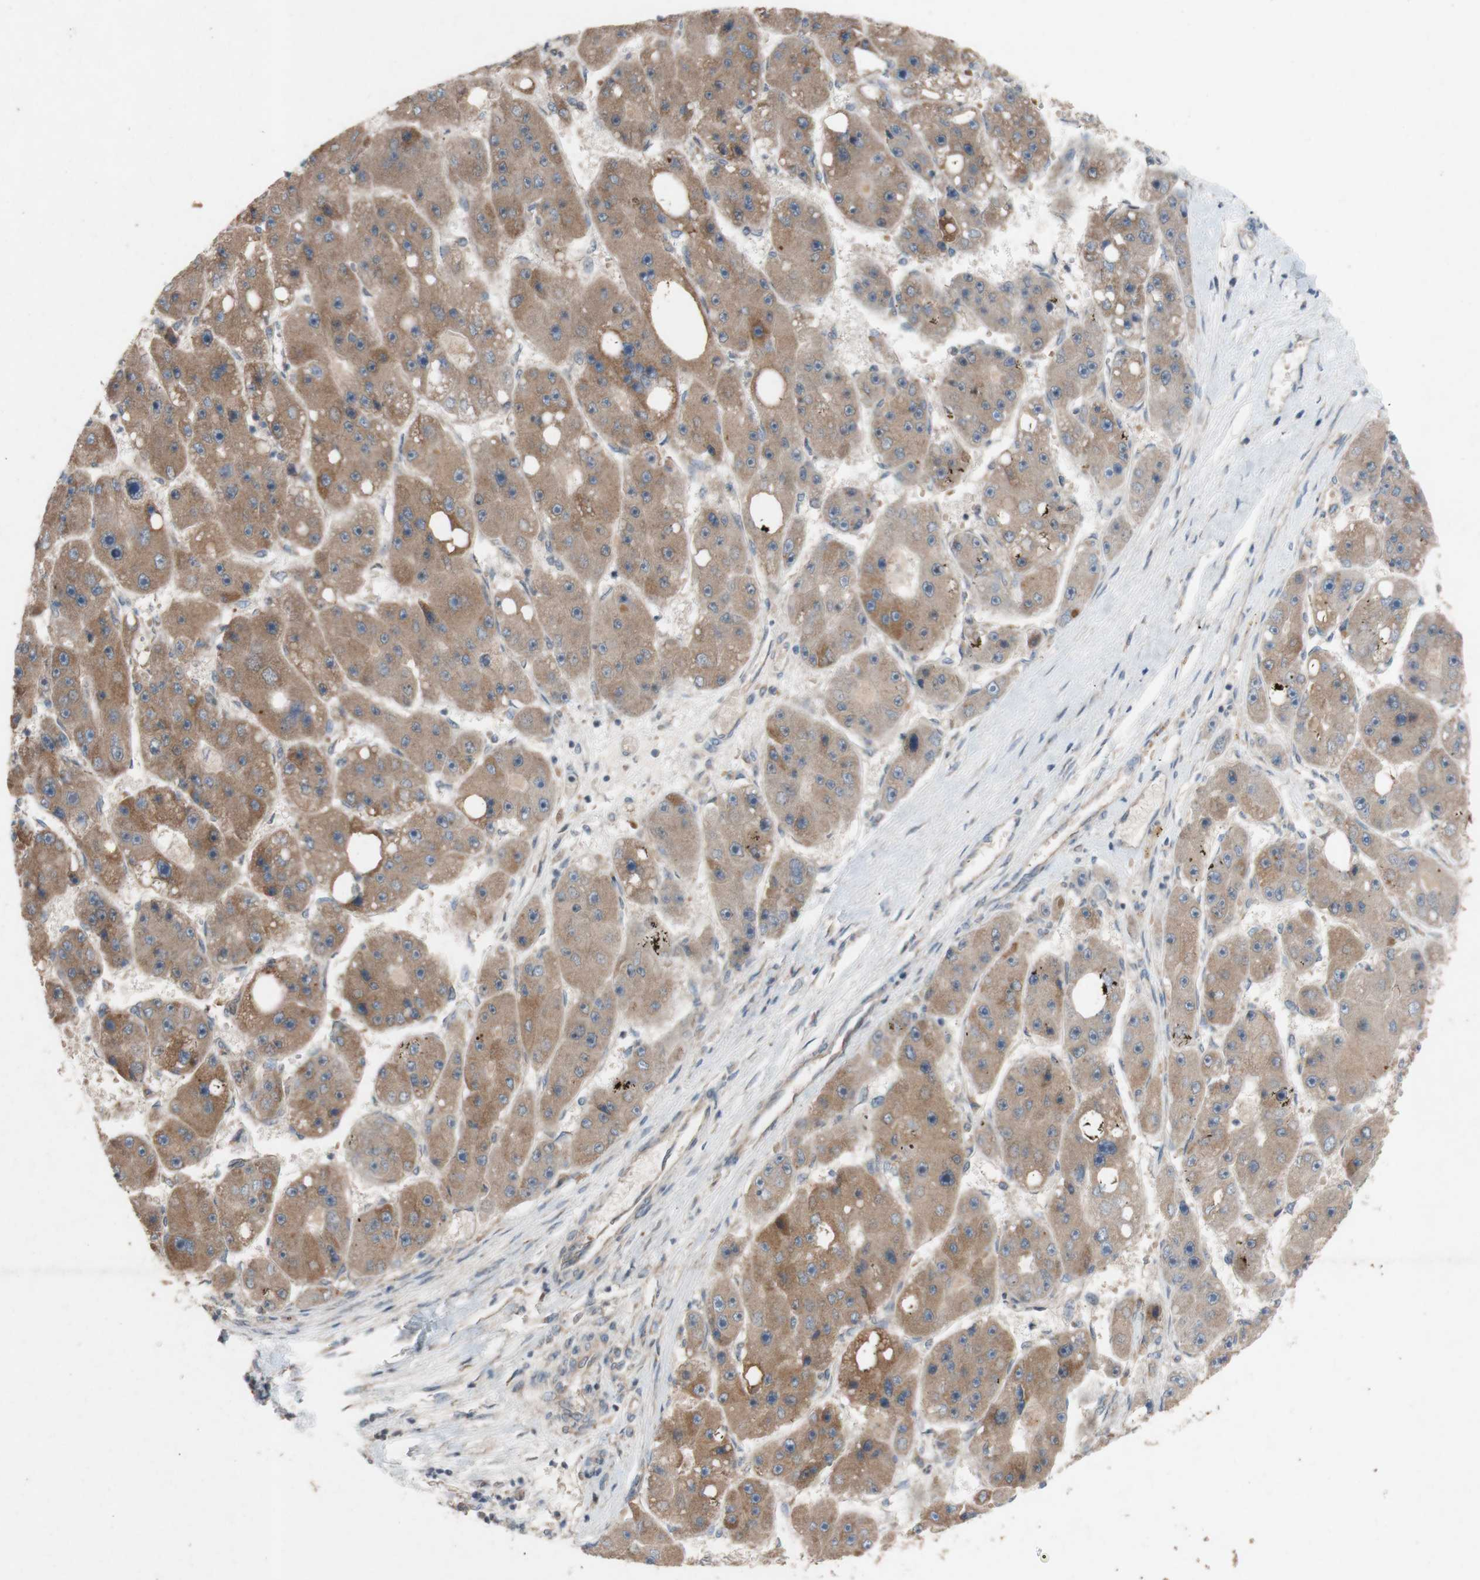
{"staining": {"intensity": "moderate", "quantity": ">75%", "location": "cytoplasmic/membranous"}, "tissue": "liver cancer", "cell_type": "Tumor cells", "image_type": "cancer", "snomed": [{"axis": "morphology", "description": "Carcinoma, Hepatocellular, NOS"}, {"axis": "topography", "description": "Liver"}], "caption": "High-power microscopy captured an immunohistochemistry micrograph of liver cancer, revealing moderate cytoplasmic/membranous expression in approximately >75% of tumor cells.", "gene": "TST", "patient": {"sex": "female", "age": 61}}